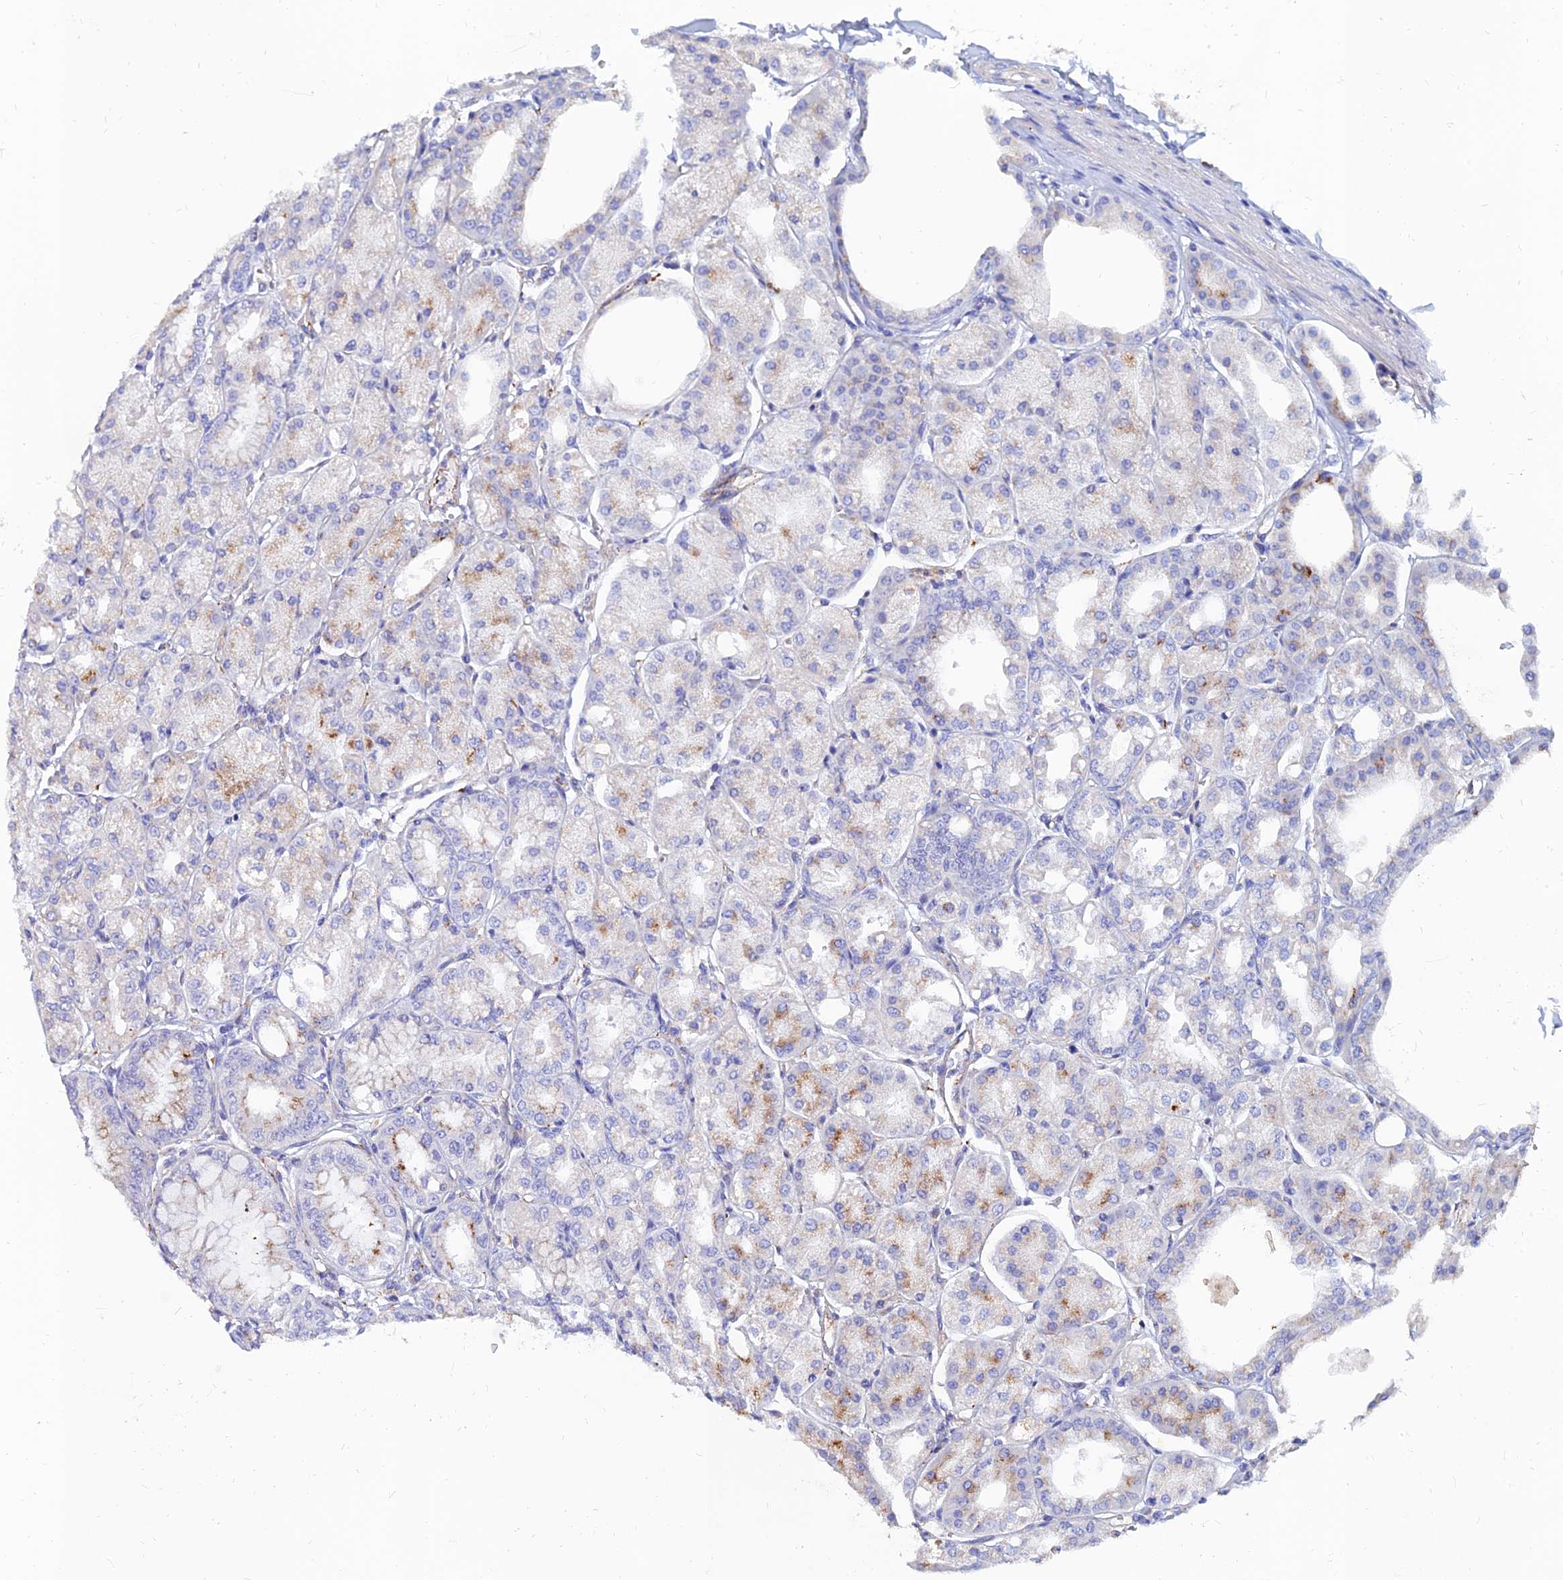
{"staining": {"intensity": "moderate", "quantity": "25%-75%", "location": "cytoplasmic/membranous"}, "tissue": "stomach", "cell_type": "Glandular cells", "image_type": "normal", "snomed": [{"axis": "morphology", "description": "Normal tissue, NOS"}, {"axis": "topography", "description": "Stomach, lower"}], "caption": "Immunohistochemistry (IHC) micrograph of benign stomach stained for a protein (brown), which exhibits medium levels of moderate cytoplasmic/membranous positivity in approximately 25%-75% of glandular cells.", "gene": "SPNS1", "patient": {"sex": "male", "age": 71}}